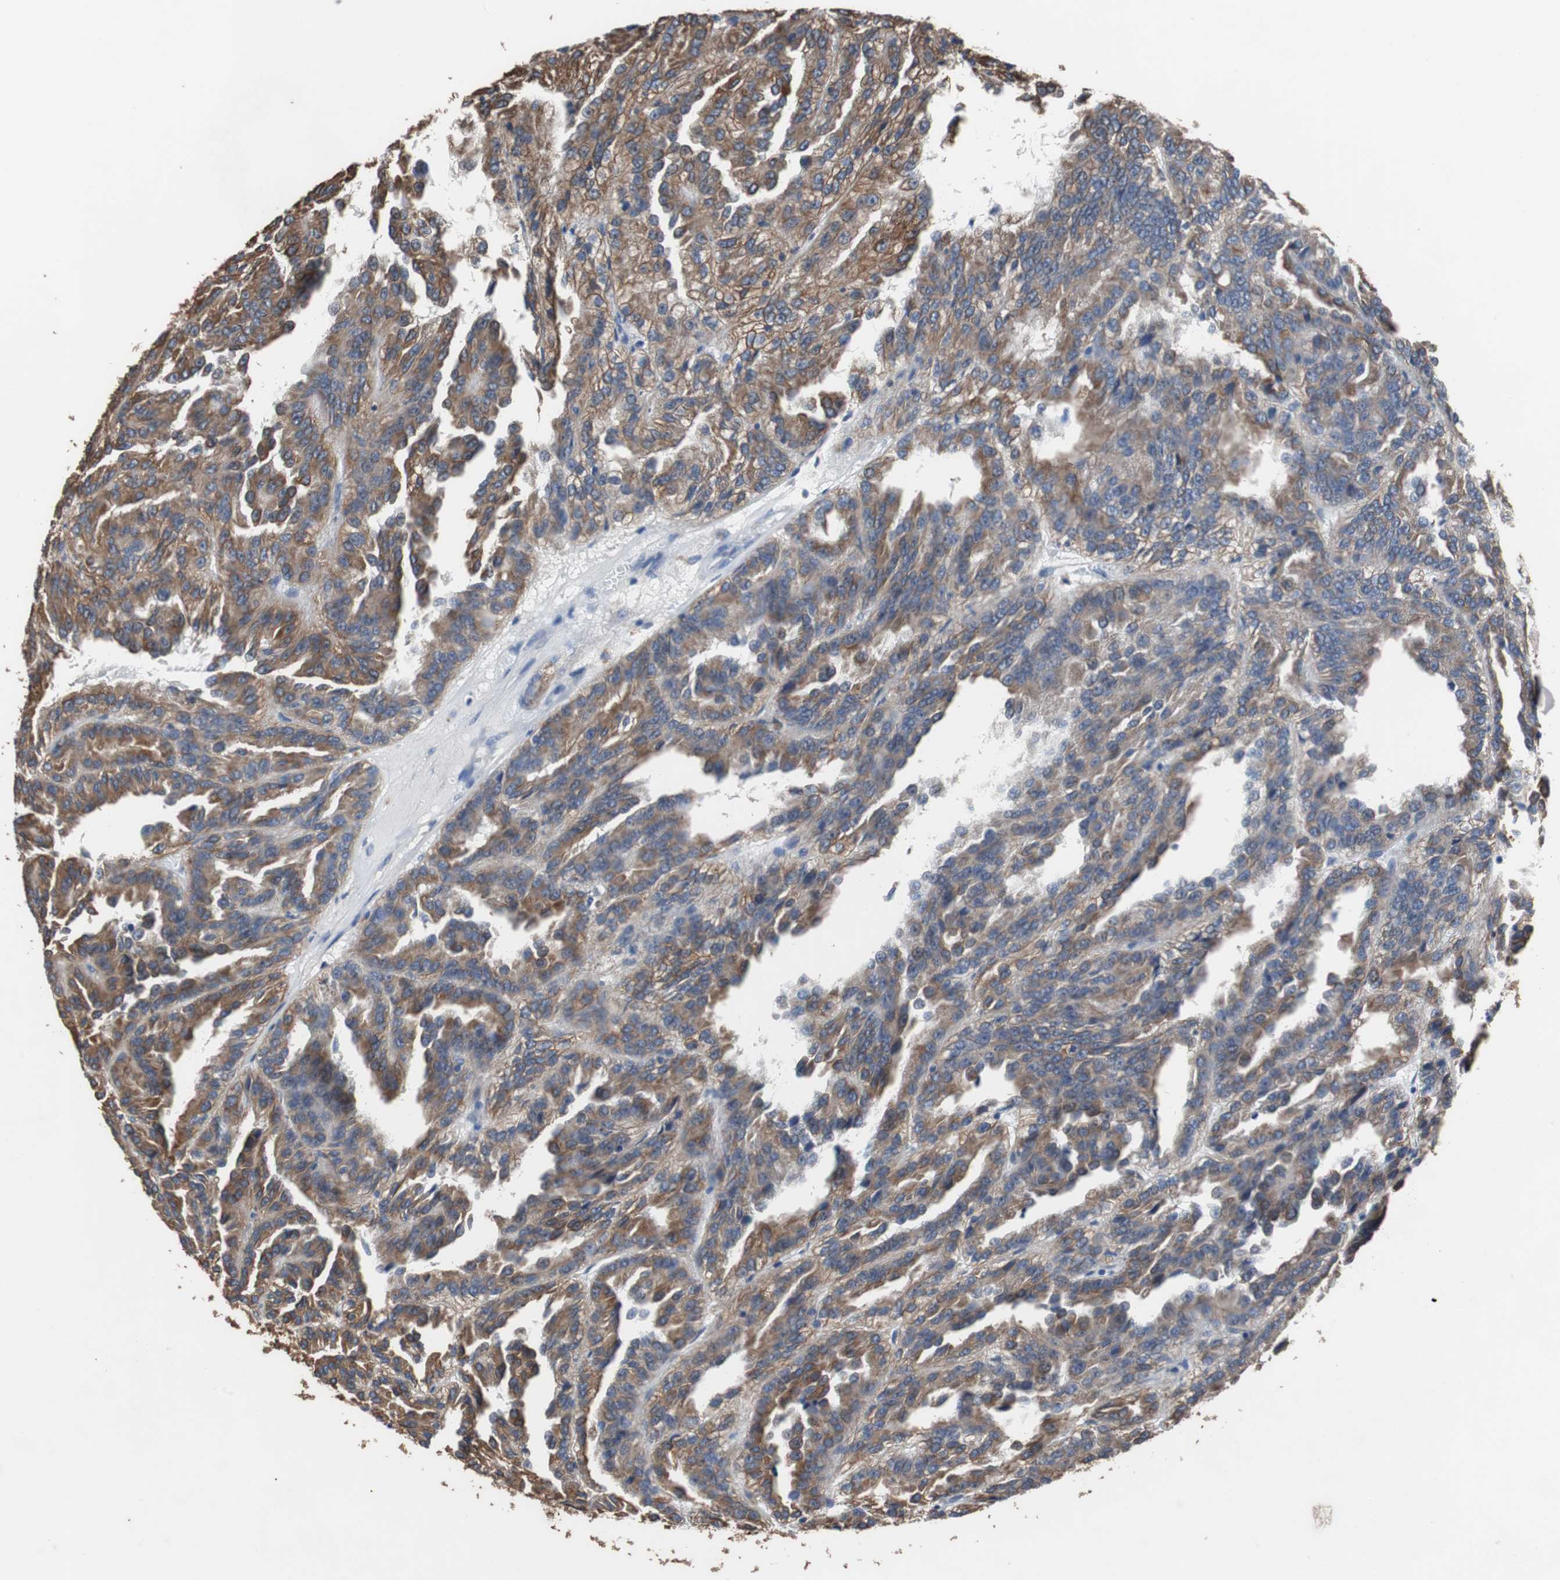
{"staining": {"intensity": "moderate", "quantity": ">75%", "location": "cytoplasmic/membranous"}, "tissue": "renal cancer", "cell_type": "Tumor cells", "image_type": "cancer", "snomed": [{"axis": "morphology", "description": "Adenocarcinoma, NOS"}, {"axis": "topography", "description": "Kidney"}], "caption": "A histopathology image showing moderate cytoplasmic/membranous staining in about >75% of tumor cells in adenocarcinoma (renal), as visualized by brown immunohistochemical staining.", "gene": "USP10", "patient": {"sex": "male", "age": 46}}